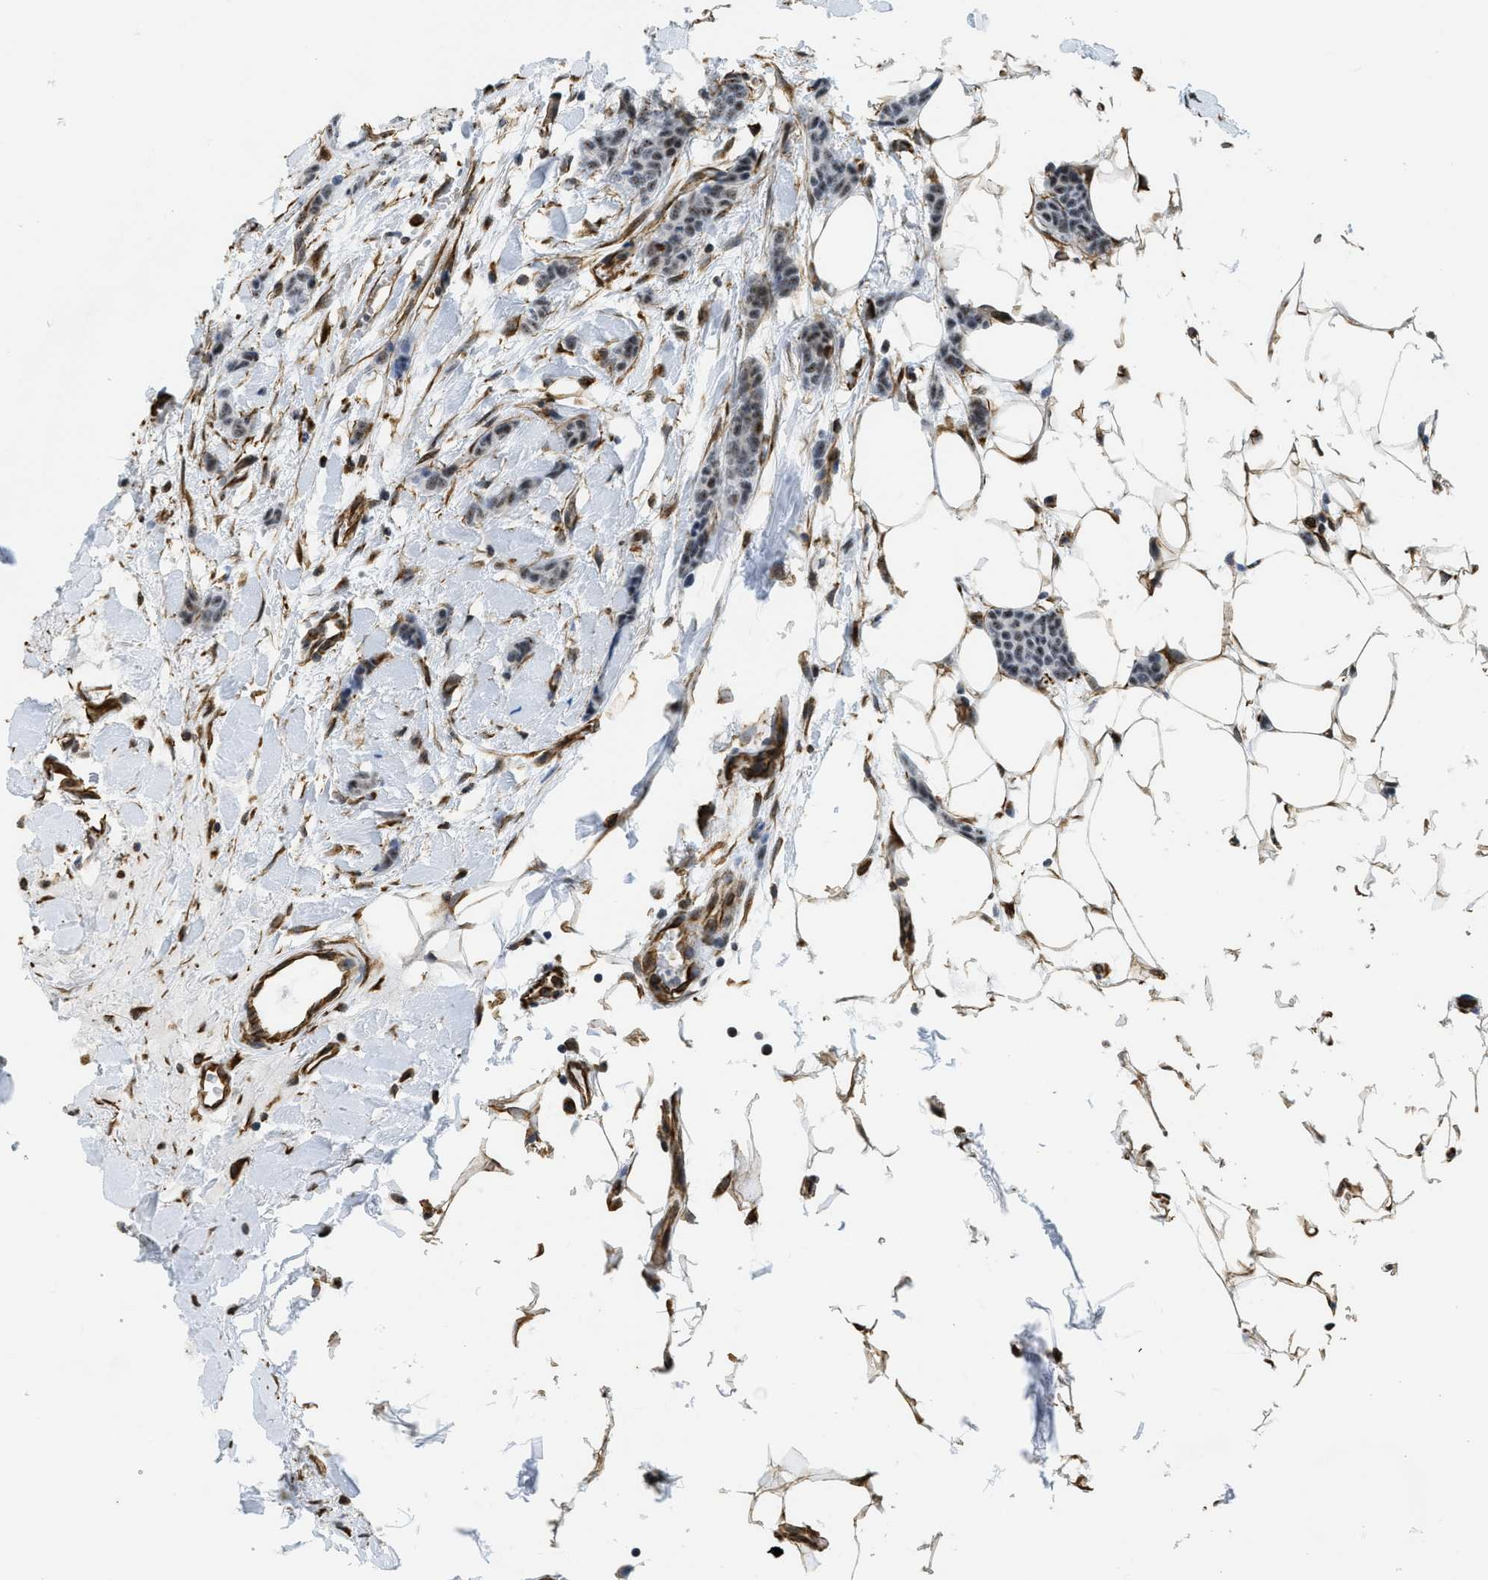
{"staining": {"intensity": "negative", "quantity": "none", "location": "none"}, "tissue": "breast cancer", "cell_type": "Tumor cells", "image_type": "cancer", "snomed": [{"axis": "morphology", "description": "Lobular carcinoma"}, {"axis": "topography", "description": "Skin"}, {"axis": "topography", "description": "Breast"}], "caption": "IHC of human breast cancer exhibits no positivity in tumor cells.", "gene": "LRRC8B", "patient": {"sex": "female", "age": 46}}